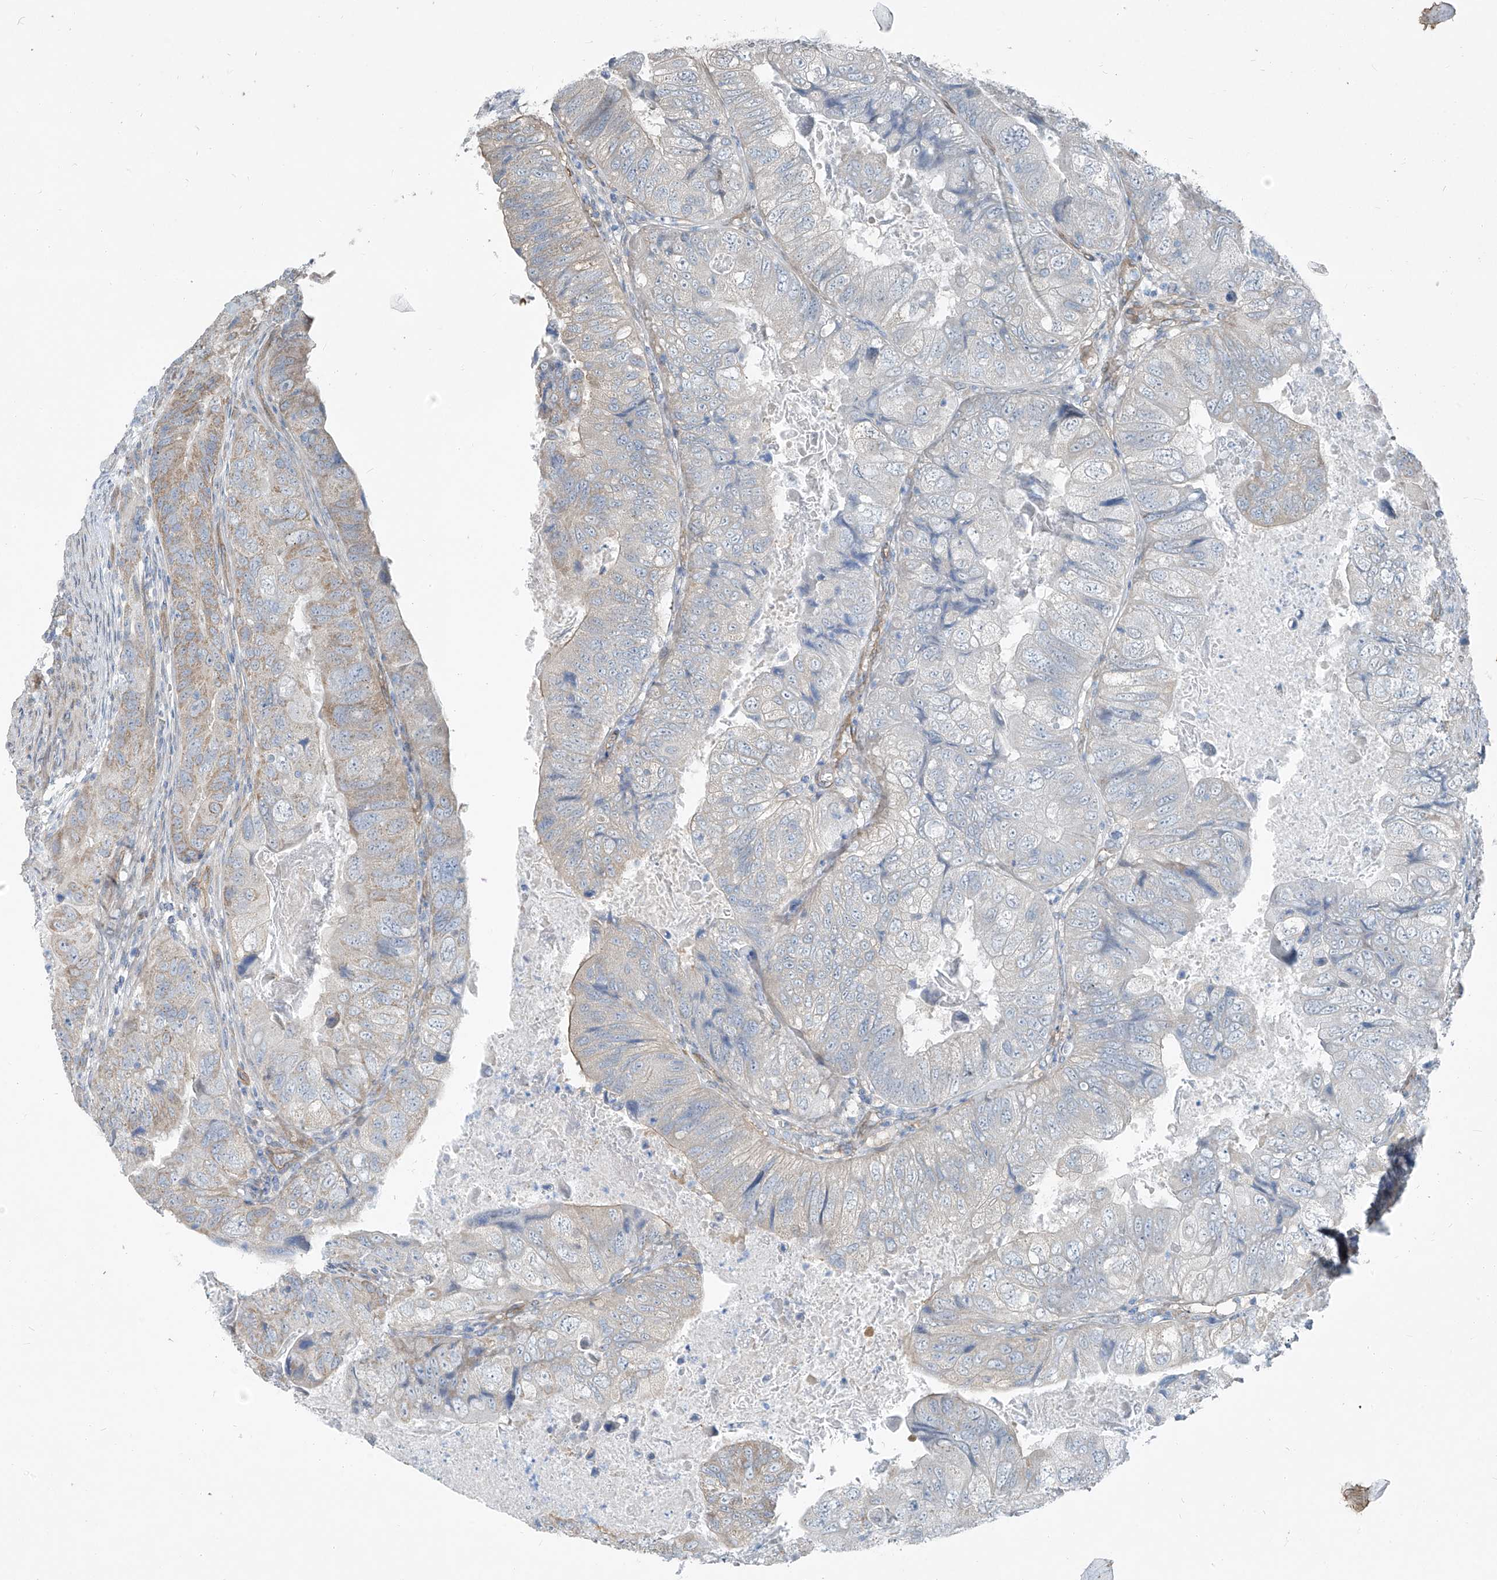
{"staining": {"intensity": "weak", "quantity": "<25%", "location": "cytoplasmic/membranous"}, "tissue": "colorectal cancer", "cell_type": "Tumor cells", "image_type": "cancer", "snomed": [{"axis": "morphology", "description": "Adenocarcinoma, NOS"}, {"axis": "topography", "description": "Rectum"}], "caption": "Tumor cells are negative for protein expression in human adenocarcinoma (colorectal).", "gene": "TNS2", "patient": {"sex": "male", "age": 63}}